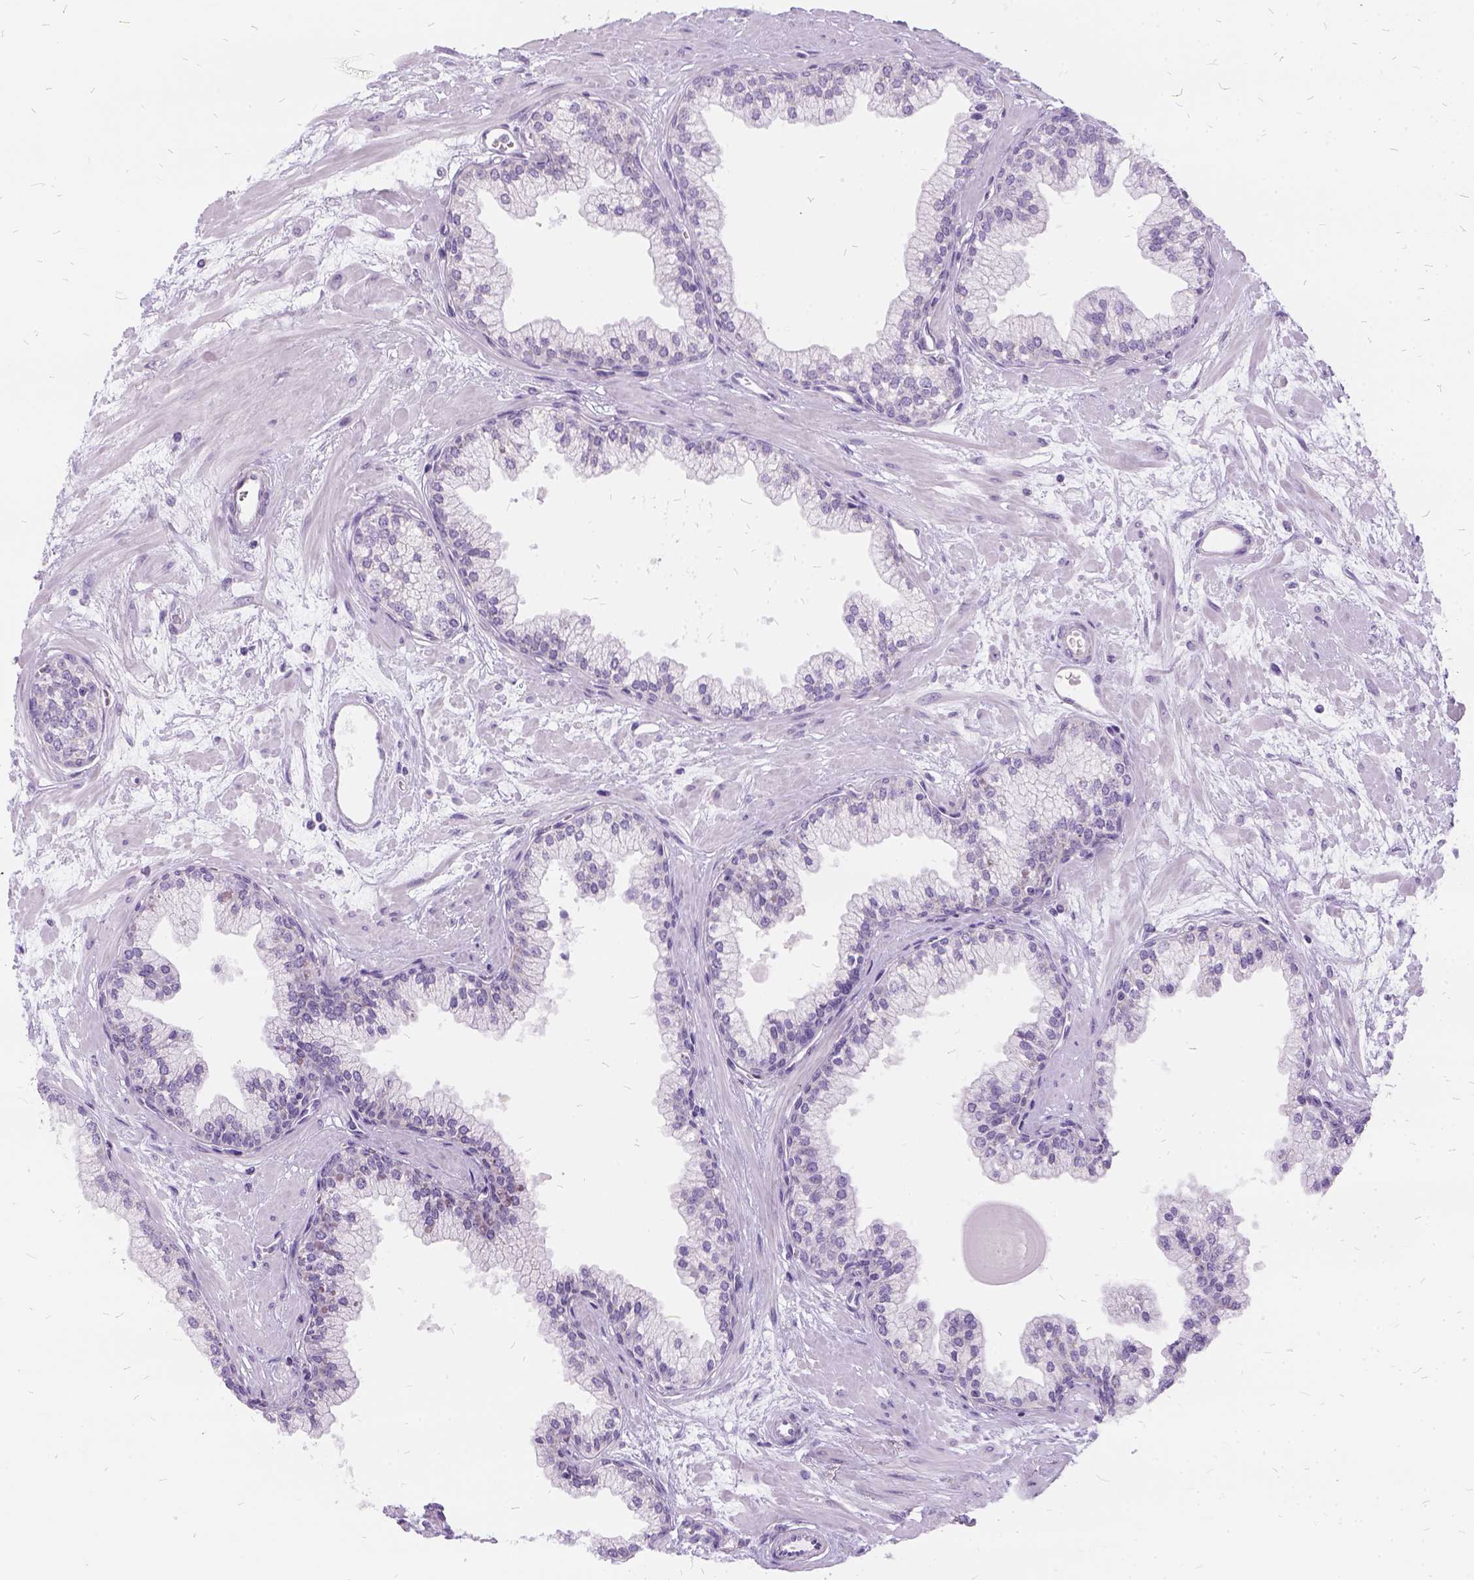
{"staining": {"intensity": "negative", "quantity": "none", "location": "none"}, "tissue": "prostate", "cell_type": "Glandular cells", "image_type": "normal", "snomed": [{"axis": "morphology", "description": "Normal tissue, NOS"}, {"axis": "topography", "description": "Prostate"}, {"axis": "topography", "description": "Peripheral nerve tissue"}], "caption": "Prostate stained for a protein using immunohistochemistry demonstrates no positivity glandular cells.", "gene": "FDX1", "patient": {"sex": "male", "age": 61}}